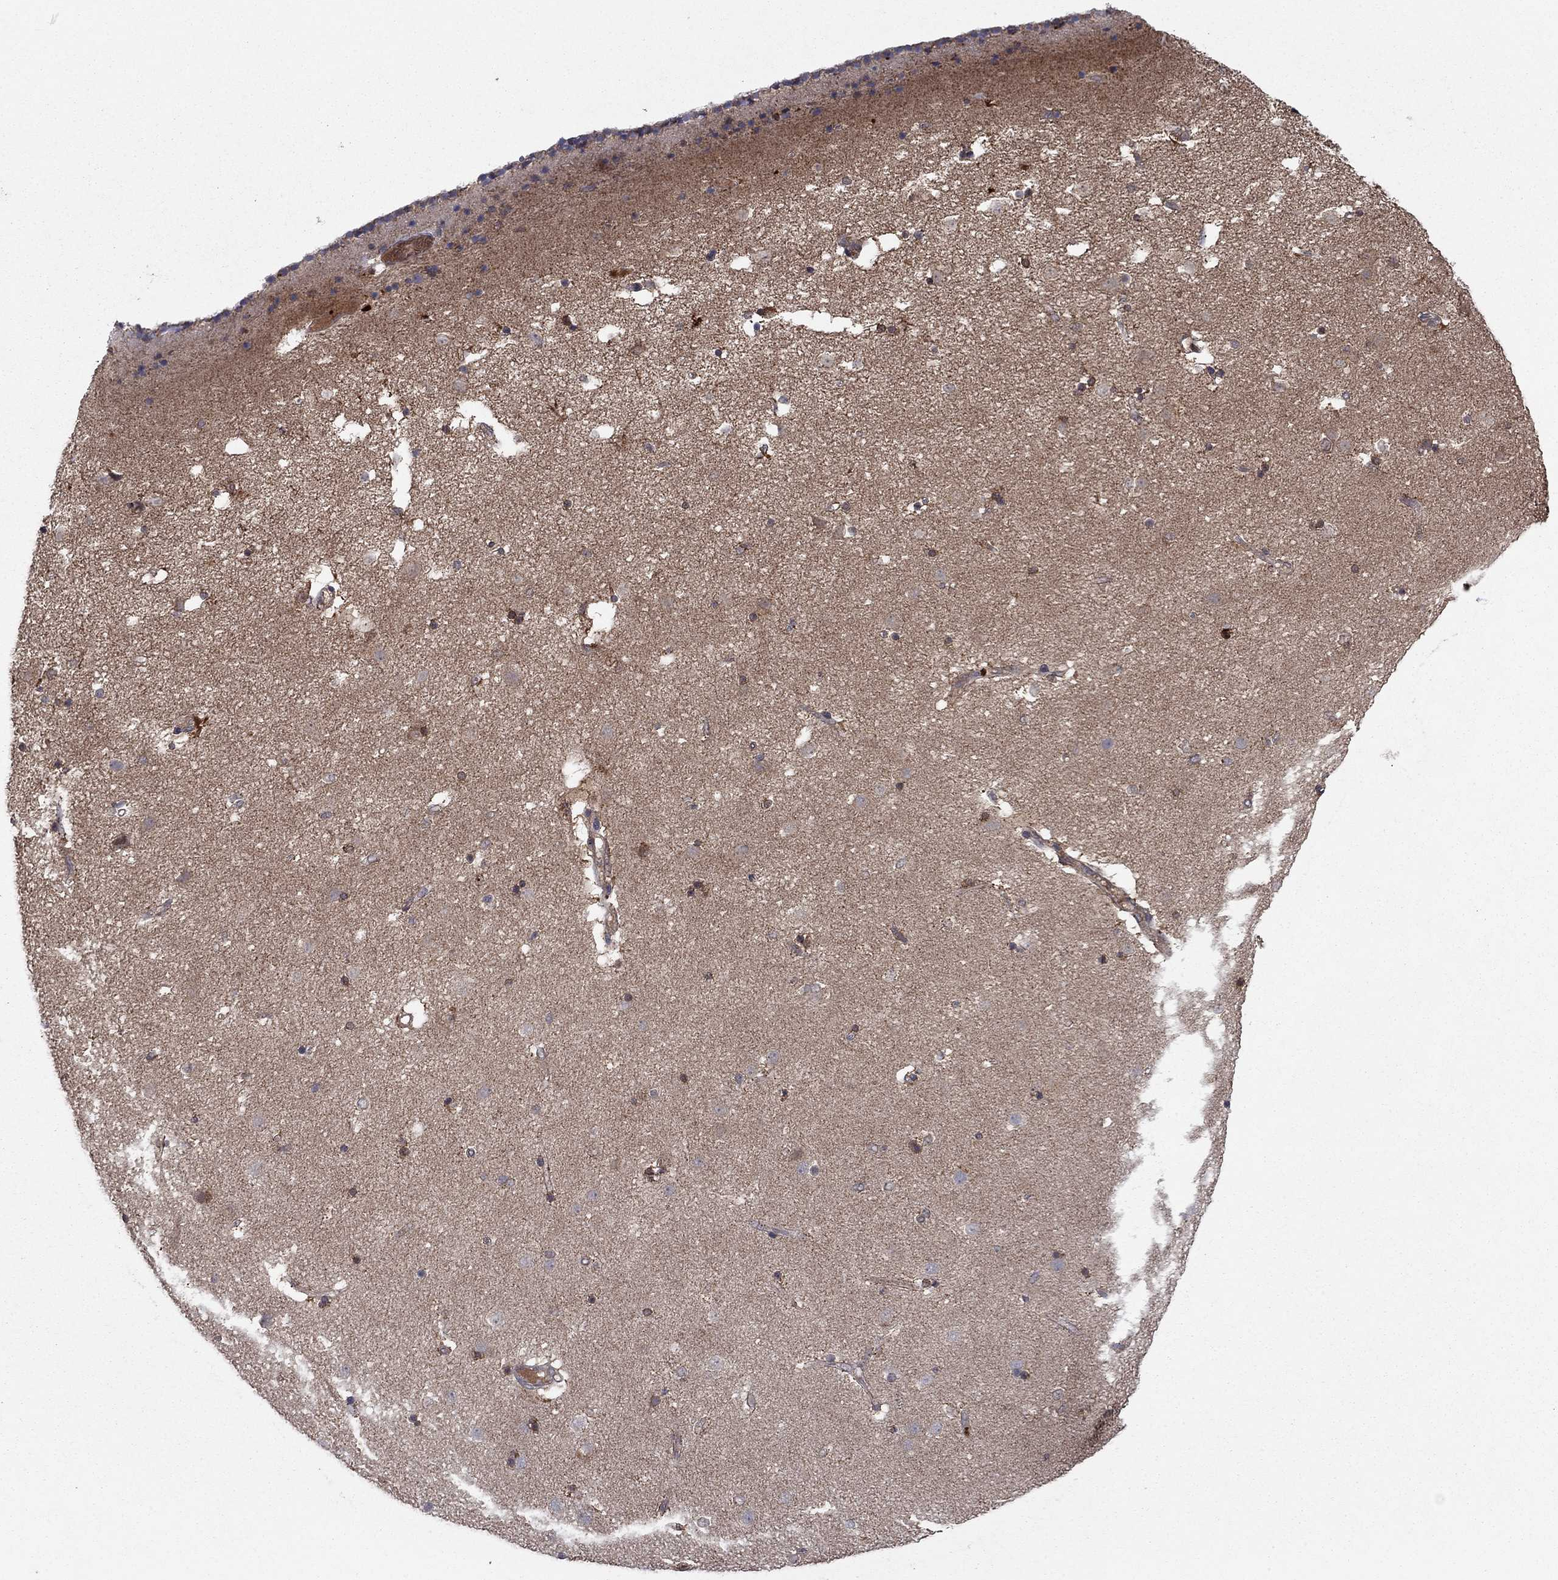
{"staining": {"intensity": "moderate", "quantity": "25%-75%", "location": "cytoplasmic/membranous"}, "tissue": "caudate", "cell_type": "Glial cells", "image_type": "normal", "snomed": [{"axis": "morphology", "description": "Normal tissue, NOS"}, {"axis": "topography", "description": "Lateral ventricle wall"}], "caption": "Brown immunohistochemical staining in normal caudate shows moderate cytoplasmic/membranous staining in about 25%-75% of glial cells.", "gene": "GRHPR", "patient": {"sex": "female", "age": 71}}